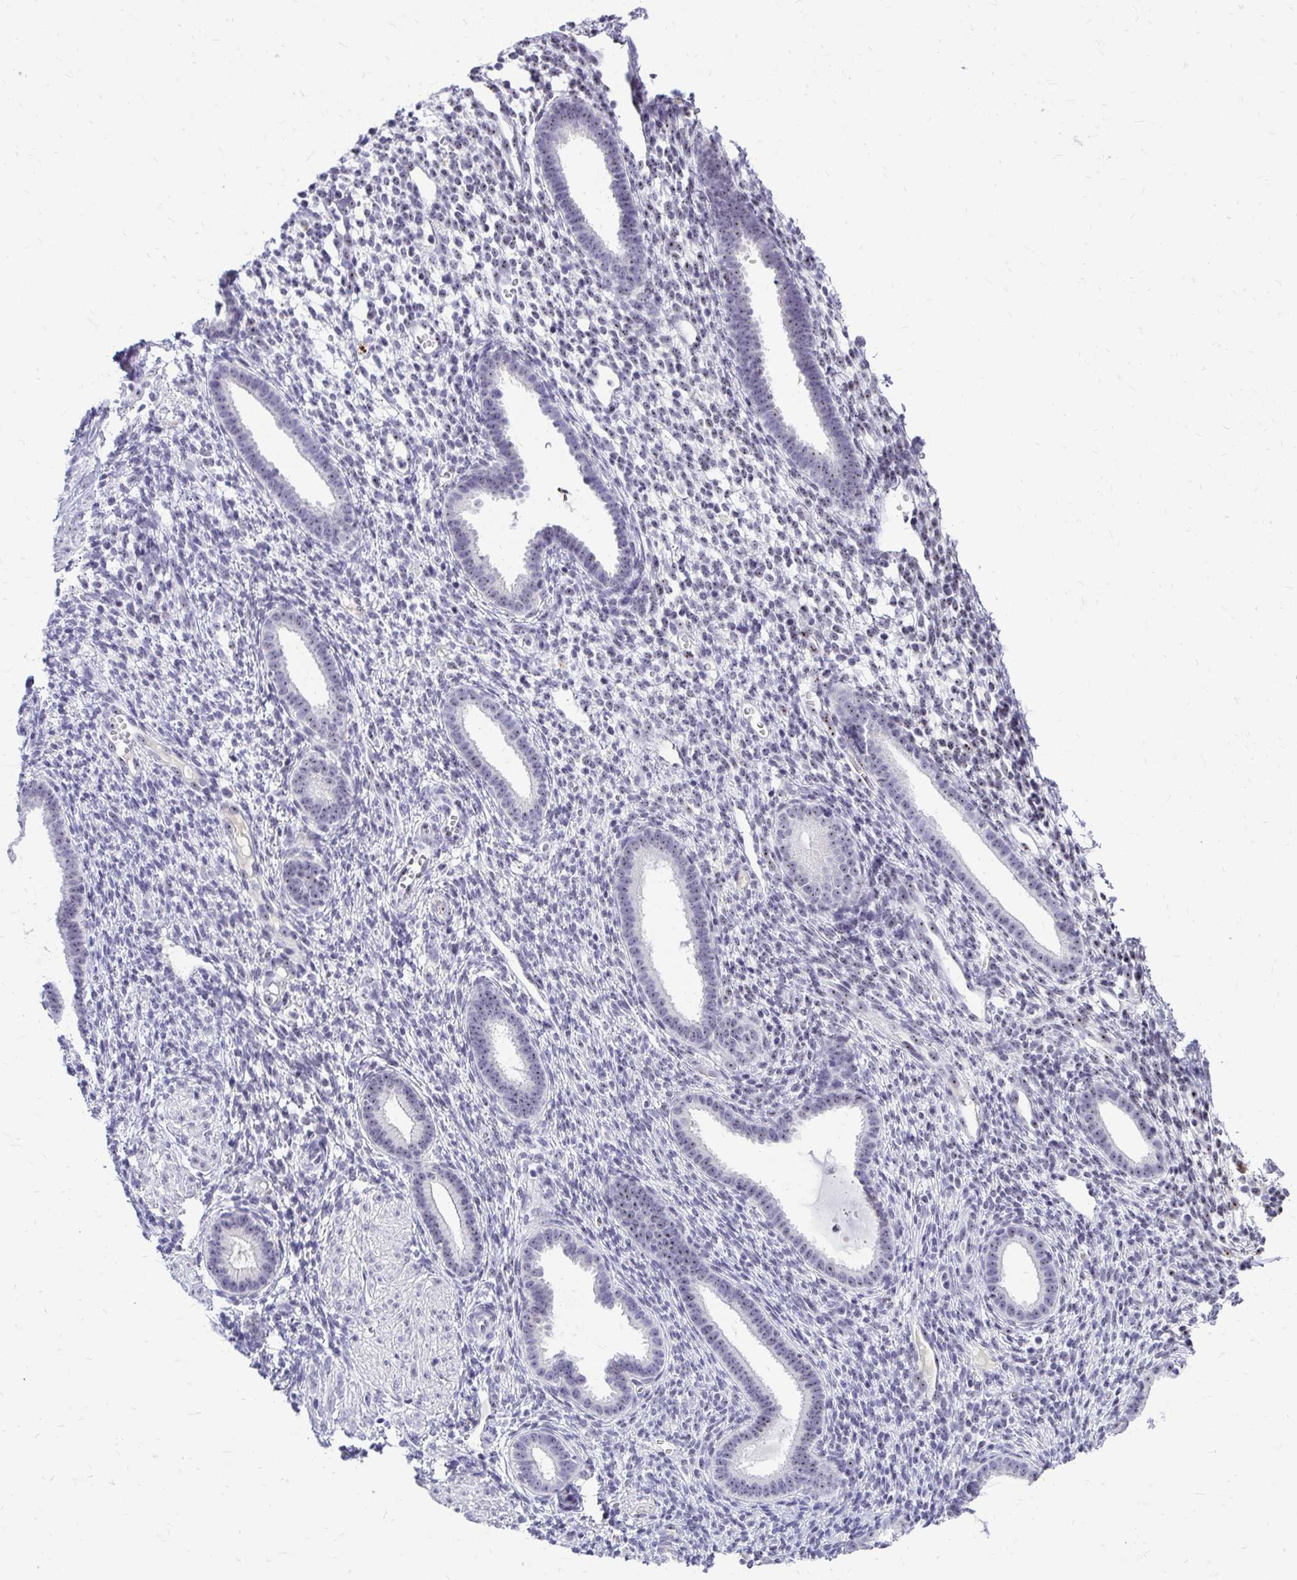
{"staining": {"intensity": "negative", "quantity": "none", "location": "none"}, "tissue": "endometrium", "cell_type": "Cells in endometrial stroma", "image_type": "normal", "snomed": [{"axis": "morphology", "description": "Normal tissue, NOS"}, {"axis": "topography", "description": "Endometrium"}], "caption": "Protein analysis of benign endometrium exhibits no significant staining in cells in endometrial stroma.", "gene": "NIFK", "patient": {"sex": "female", "age": 36}}